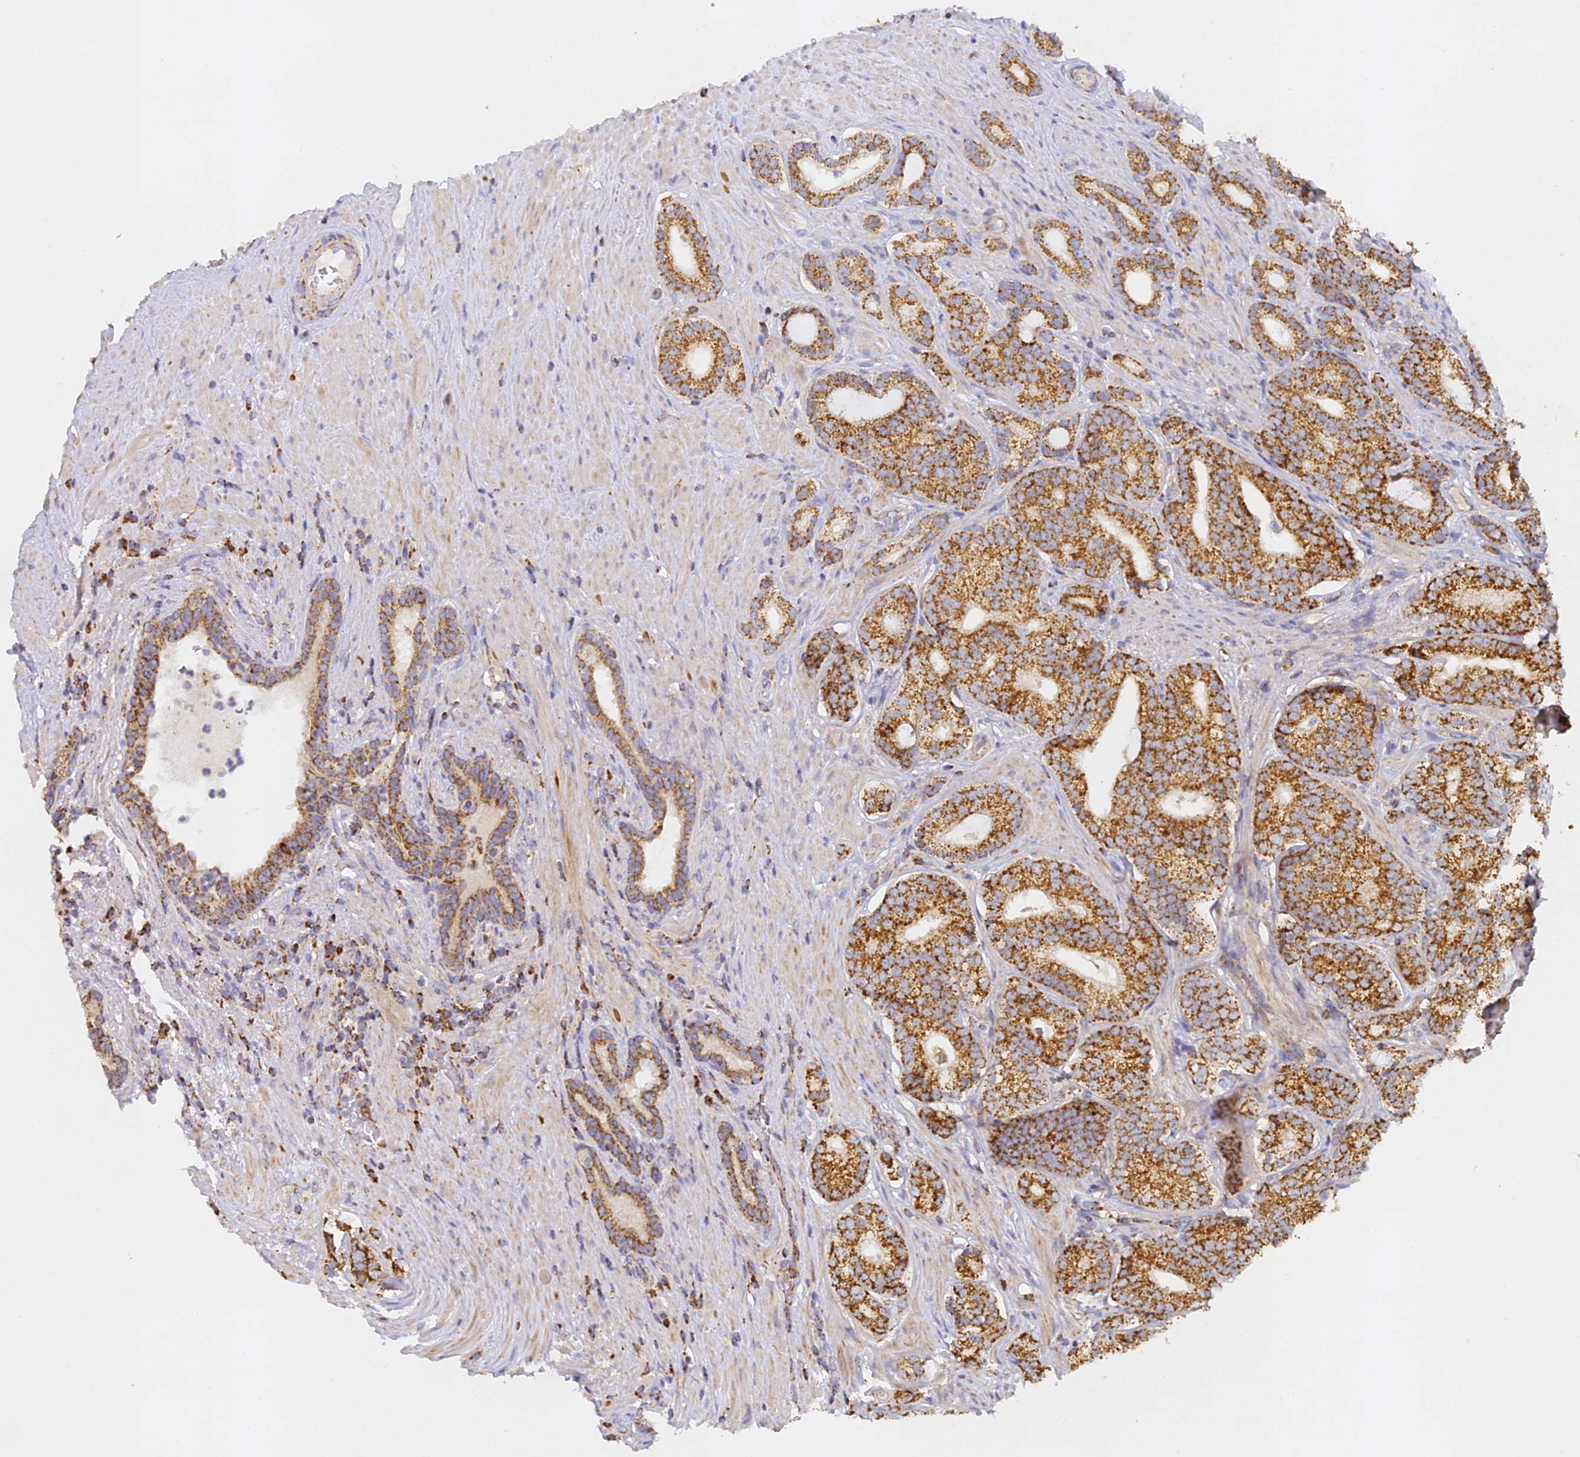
{"staining": {"intensity": "strong", "quantity": ">75%", "location": "cytoplasmic/membranous"}, "tissue": "prostate cancer", "cell_type": "Tumor cells", "image_type": "cancer", "snomed": [{"axis": "morphology", "description": "Adenocarcinoma, Low grade"}, {"axis": "topography", "description": "Prostate"}], "caption": "Protein expression analysis of prostate low-grade adenocarcinoma displays strong cytoplasmic/membranous staining in approximately >75% of tumor cells.", "gene": "DONSON", "patient": {"sex": "male", "age": 71}}